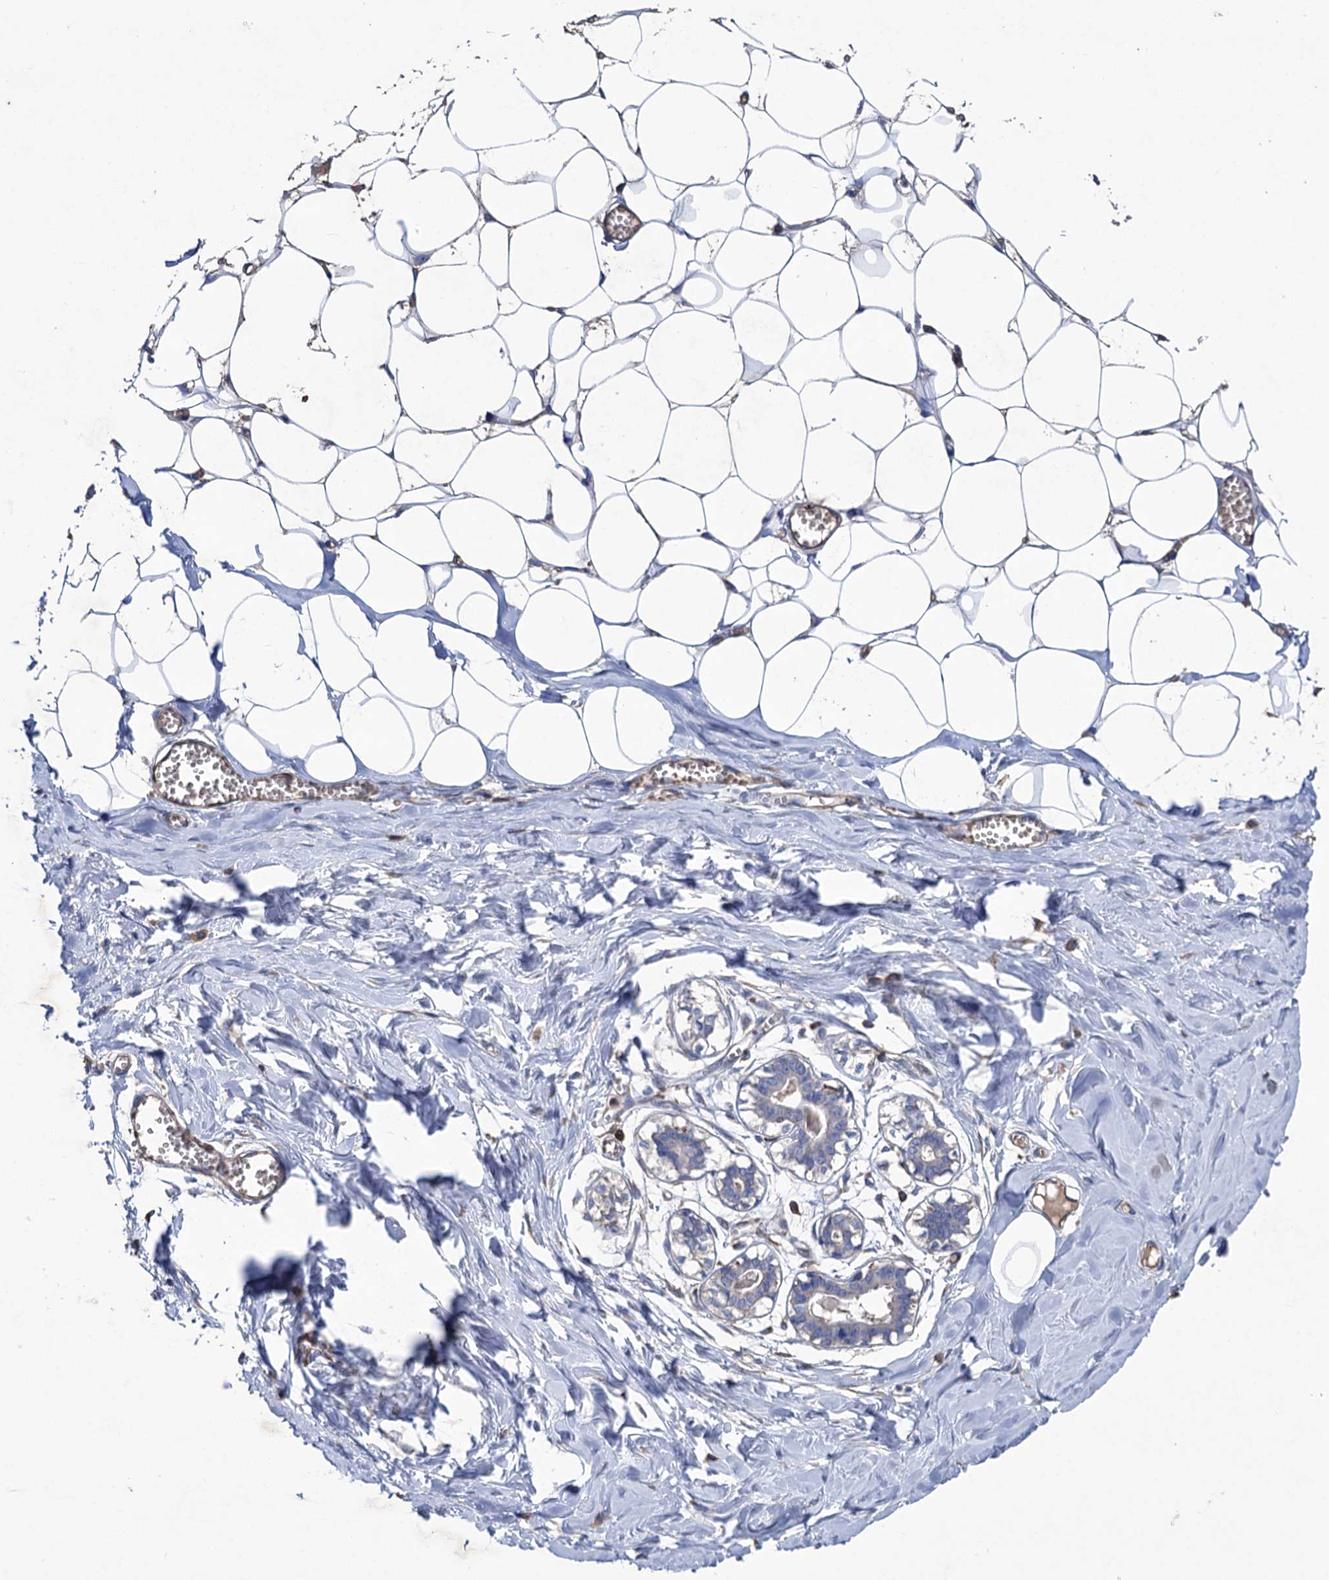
{"staining": {"intensity": "negative", "quantity": "none", "location": "none"}, "tissue": "breast", "cell_type": "Adipocytes", "image_type": "normal", "snomed": [{"axis": "morphology", "description": "Normal tissue, NOS"}, {"axis": "topography", "description": "Breast"}], "caption": "High magnification brightfield microscopy of benign breast stained with DAB (brown) and counterstained with hematoxylin (blue): adipocytes show no significant positivity. The staining was performed using DAB (3,3'-diaminobenzidine) to visualize the protein expression in brown, while the nuclei were stained in blue with hematoxylin (Magnification: 20x).", "gene": "STING1", "patient": {"sex": "female", "age": 27}}